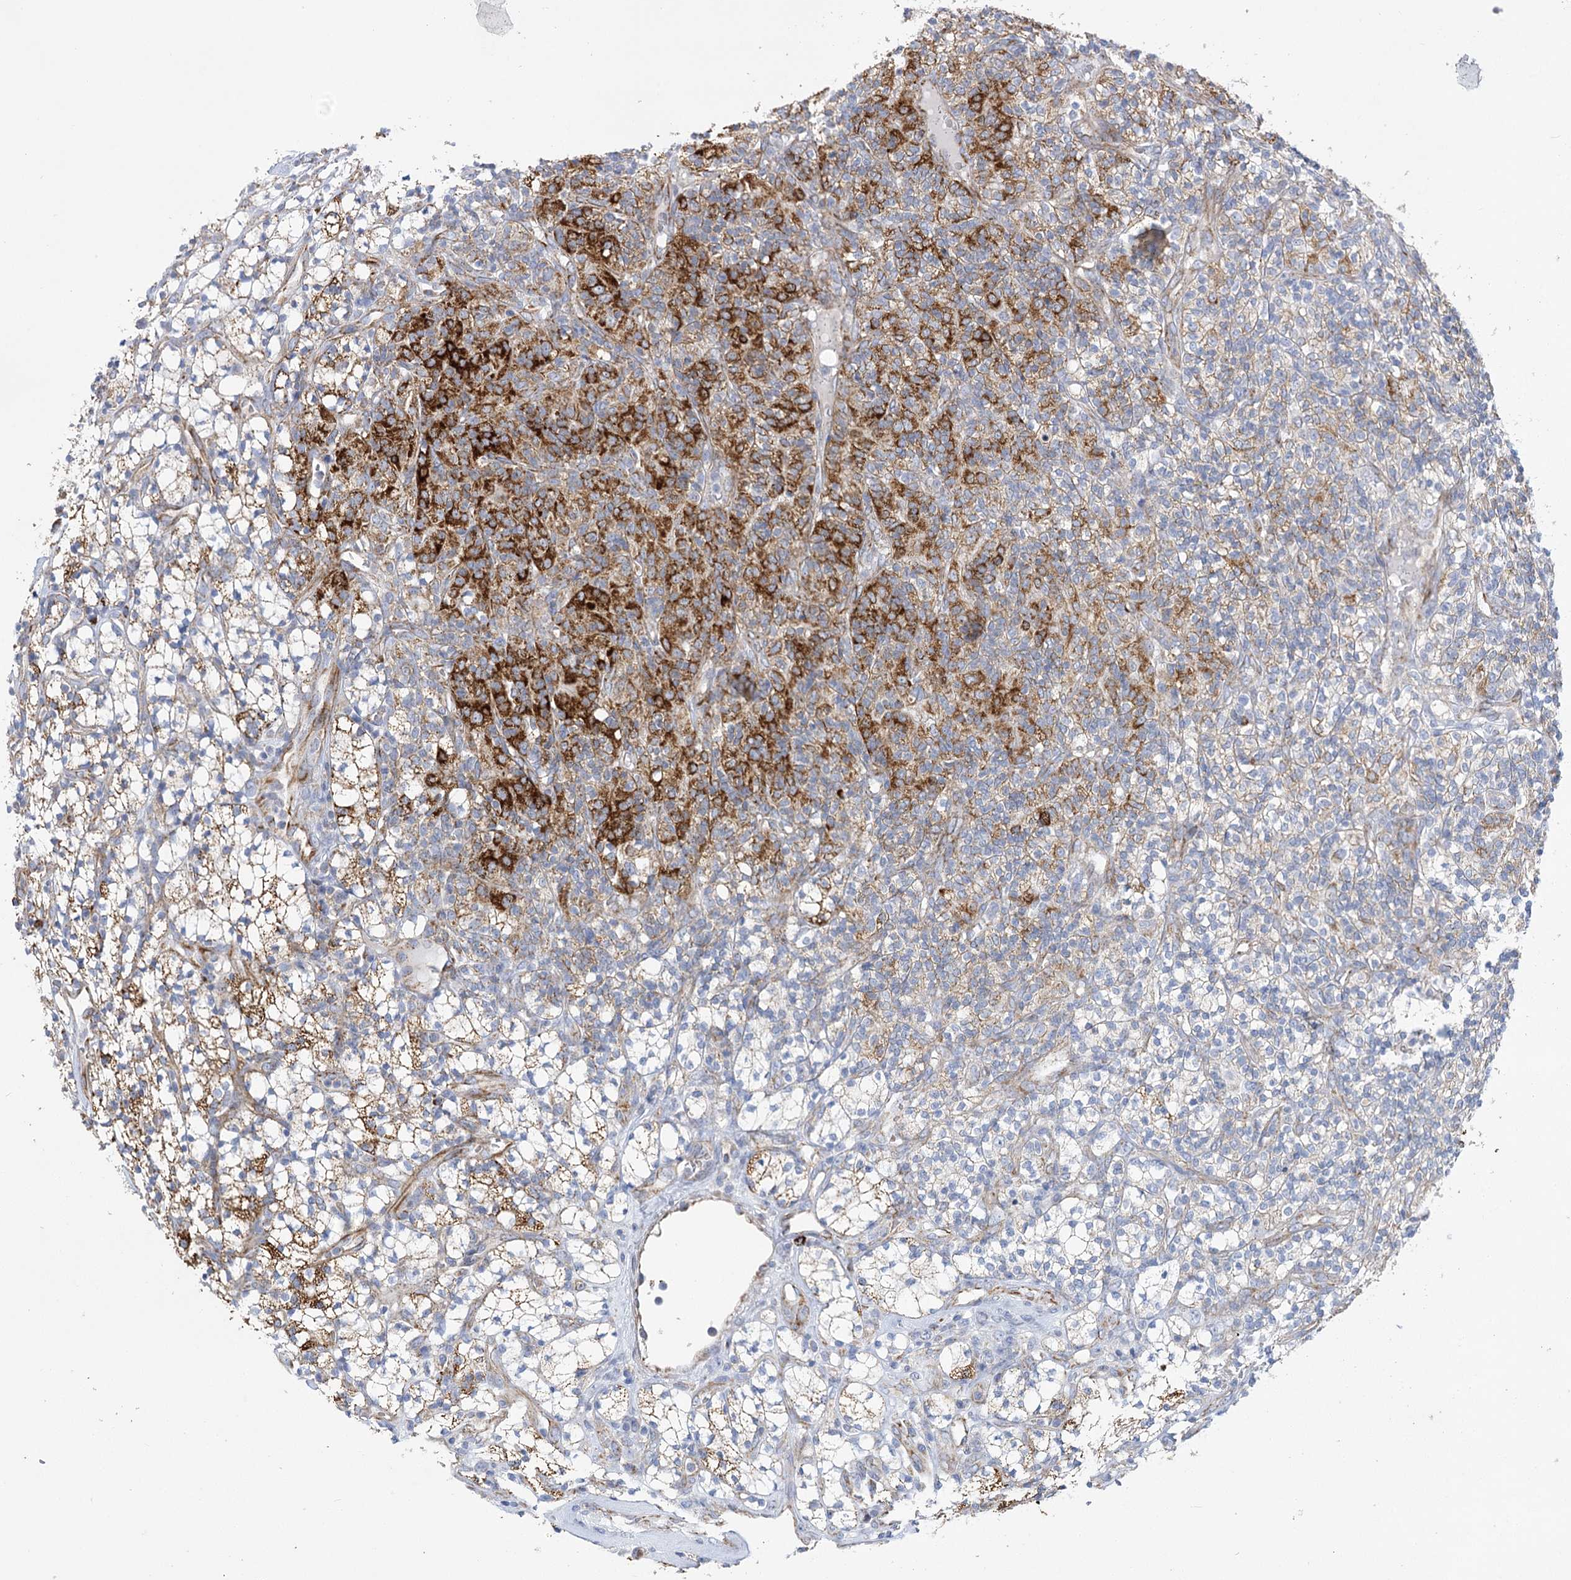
{"staining": {"intensity": "strong", "quantity": "<25%", "location": "cytoplasmic/membranous"}, "tissue": "renal cancer", "cell_type": "Tumor cells", "image_type": "cancer", "snomed": [{"axis": "morphology", "description": "Adenocarcinoma, NOS"}, {"axis": "topography", "description": "Kidney"}], "caption": "Tumor cells reveal medium levels of strong cytoplasmic/membranous positivity in approximately <25% of cells in human renal cancer (adenocarcinoma).", "gene": "DHTKD1", "patient": {"sex": "male", "age": 77}}